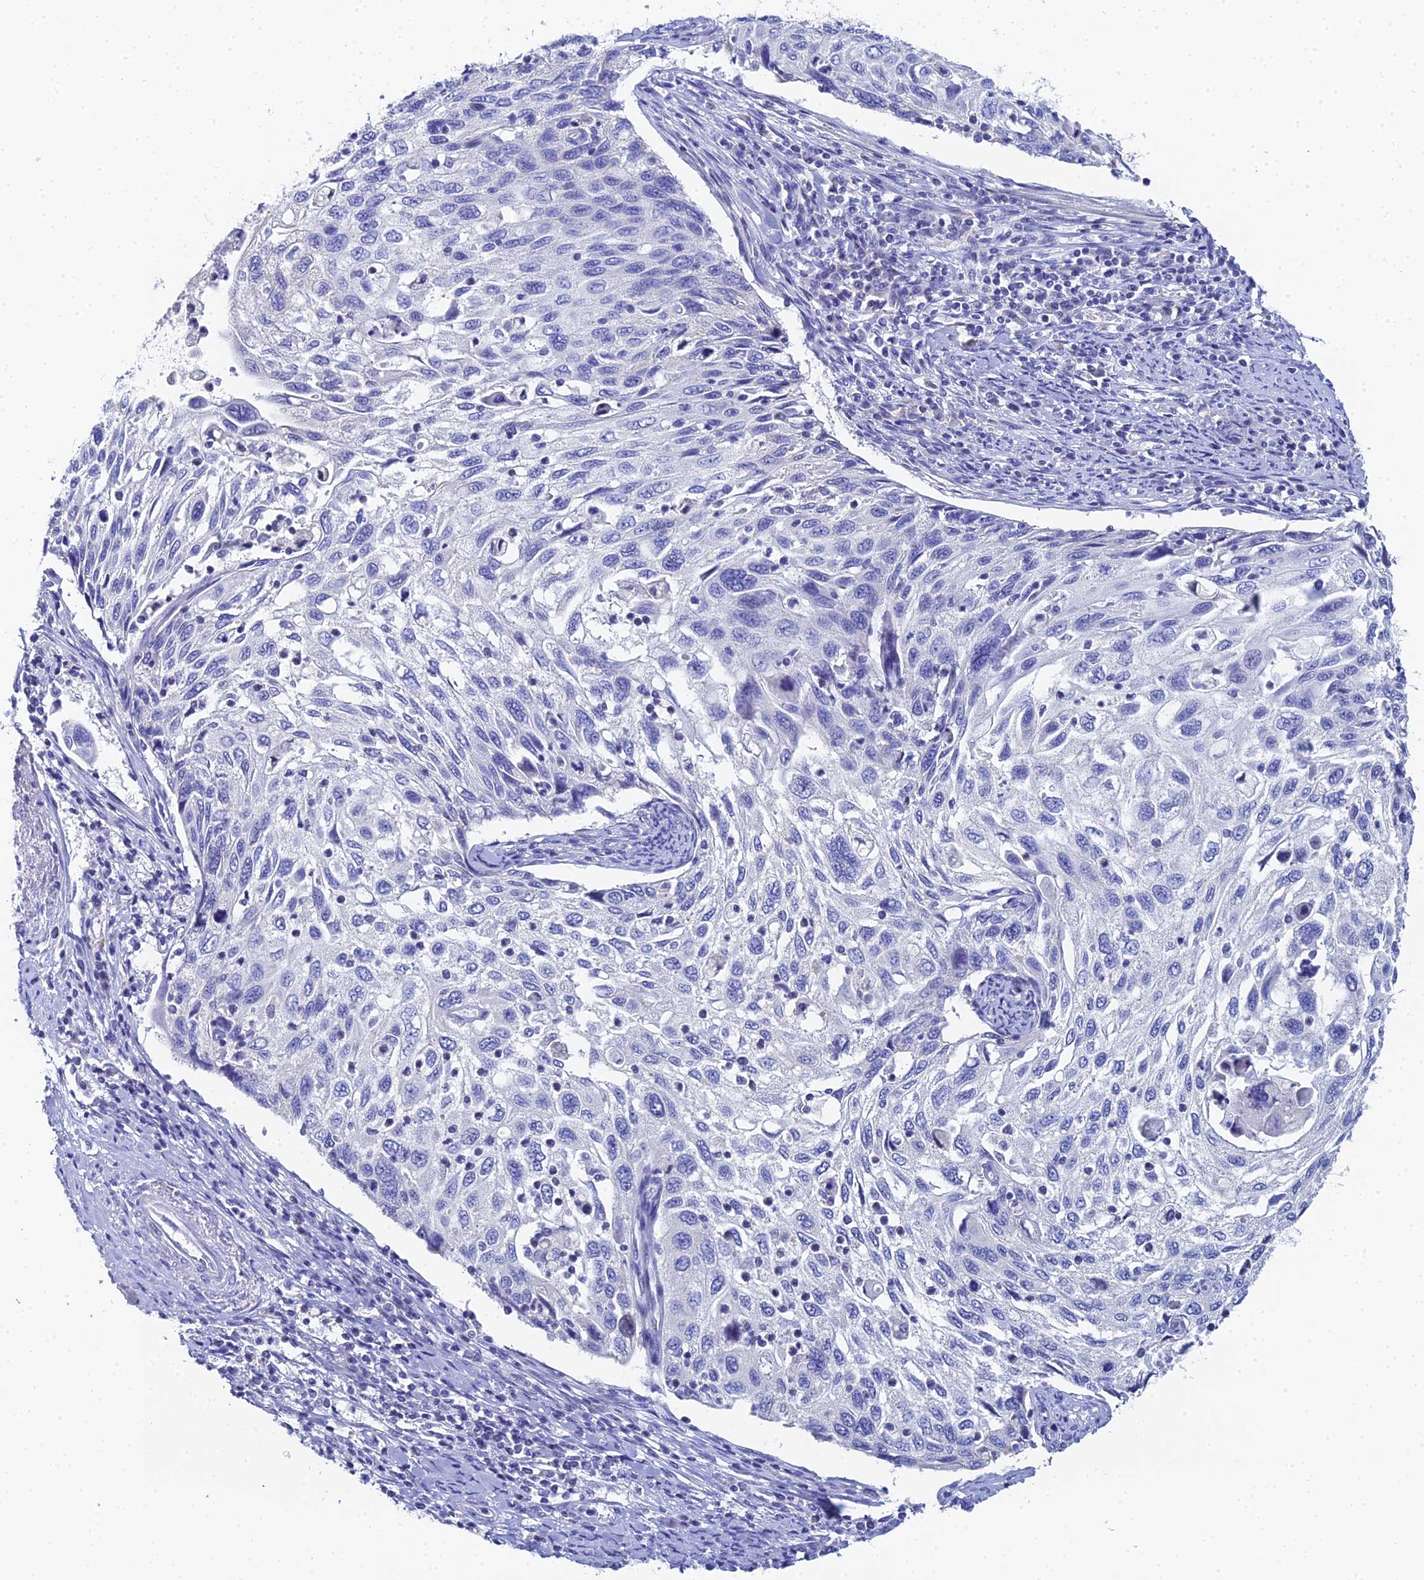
{"staining": {"intensity": "negative", "quantity": "none", "location": "none"}, "tissue": "cervical cancer", "cell_type": "Tumor cells", "image_type": "cancer", "snomed": [{"axis": "morphology", "description": "Squamous cell carcinoma, NOS"}, {"axis": "topography", "description": "Cervix"}], "caption": "This histopathology image is of squamous cell carcinoma (cervical) stained with immunohistochemistry to label a protein in brown with the nuclei are counter-stained blue. There is no positivity in tumor cells.", "gene": "OCM", "patient": {"sex": "female", "age": 70}}